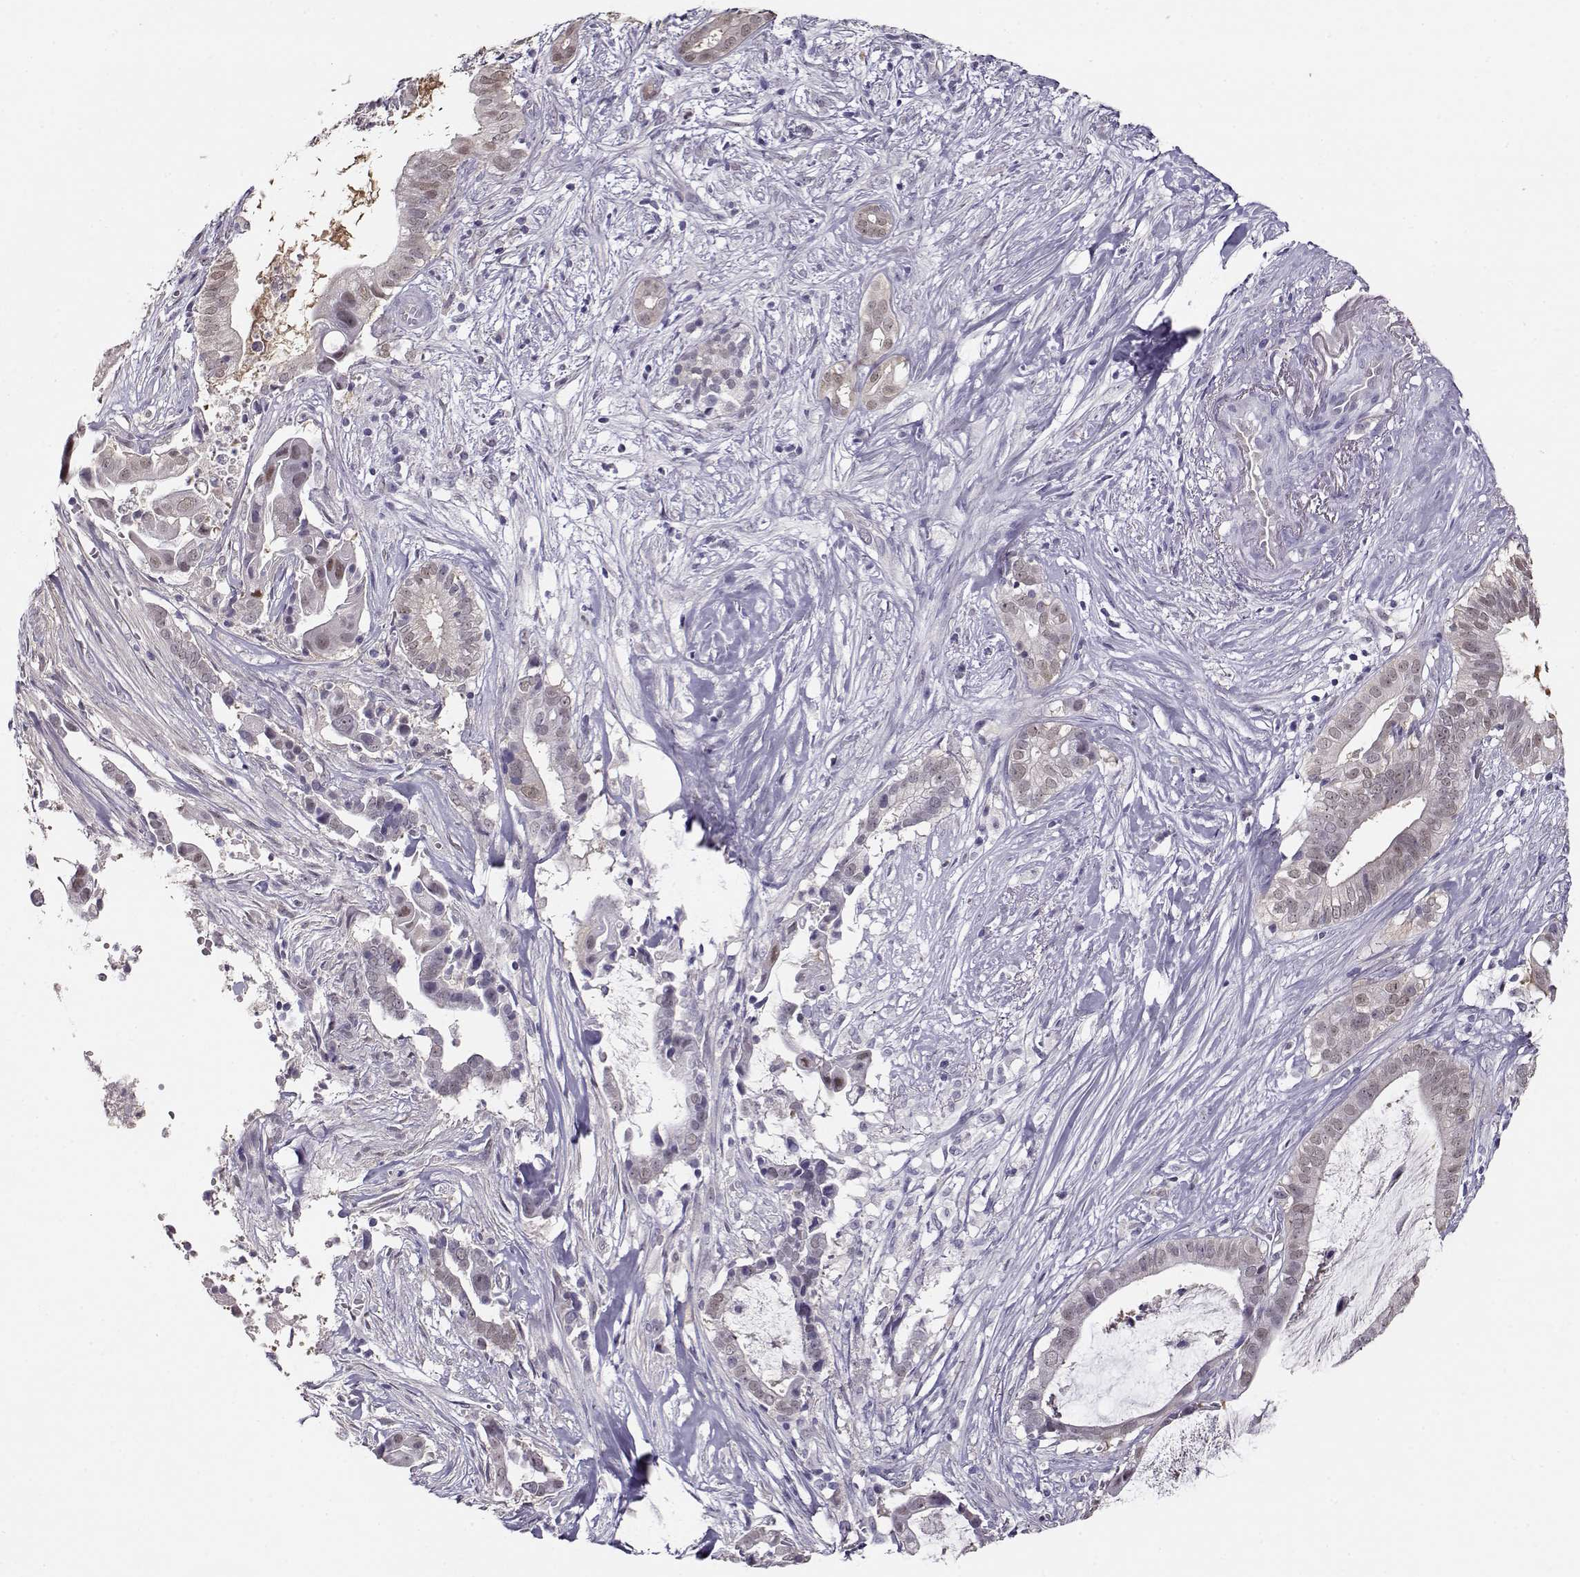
{"staining": {"intensity": "weak", "quantity": "<25%", "location": "nuclear"}, "tissue": "pancreatic cancer", "cell_type": "Tumor cells", "image_type": "cancer", "snomed": [{"axis": "morphology", "description": "Adenocarcinoma, NOS"}, {"axis": "topography", "description": "Pancreas"}], "caption": "Immunohistochemistry (IHC) of adenocarcinoma (pancreatic) displays no positivity in tumor cells. (Immunohistochemistry, brightfield microscopy, high magnification).", "gene": "CCR8", "patient": {"sex": "male", "age": 61}}